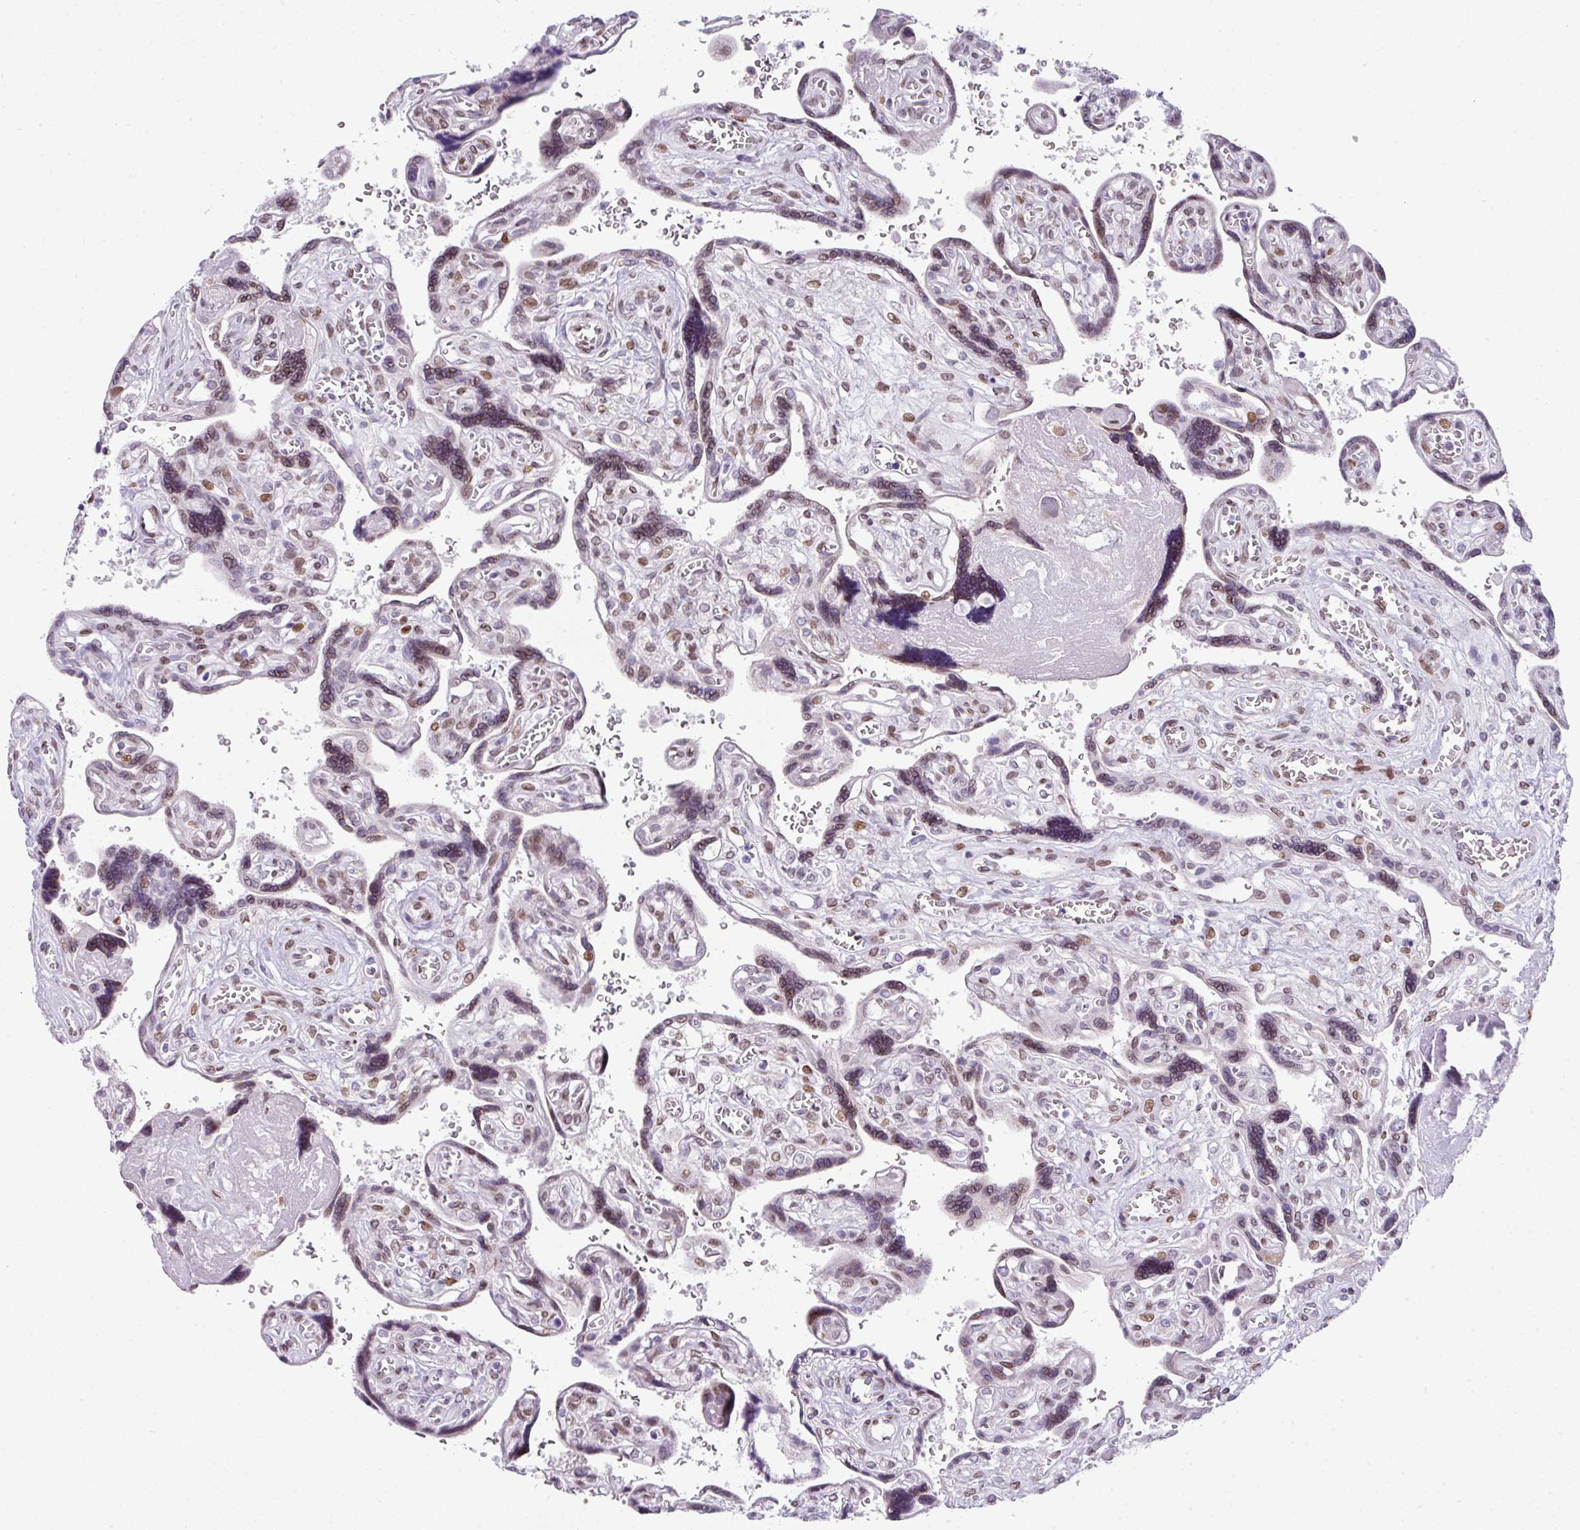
{"staining": {"intensity": "moderate", "quantity": "25%-75%", "location": "nuclear"}, "tissue": "placenta", "cell_type": "Trophoblastic cells", "image_type": "normal", "snomed": [{"axis": "morphology", "description": "Normal tissue, NOS"}, {"axis": "topography", "description": "Placenta"}], "caption": "Protein expression analysis of benign placenta exhibits moderate nuclear positivity in approximately 25%-75% of trophoblastic cells.", "gene": "PLK1", "patient": {"sex": "female", "age": 39}}